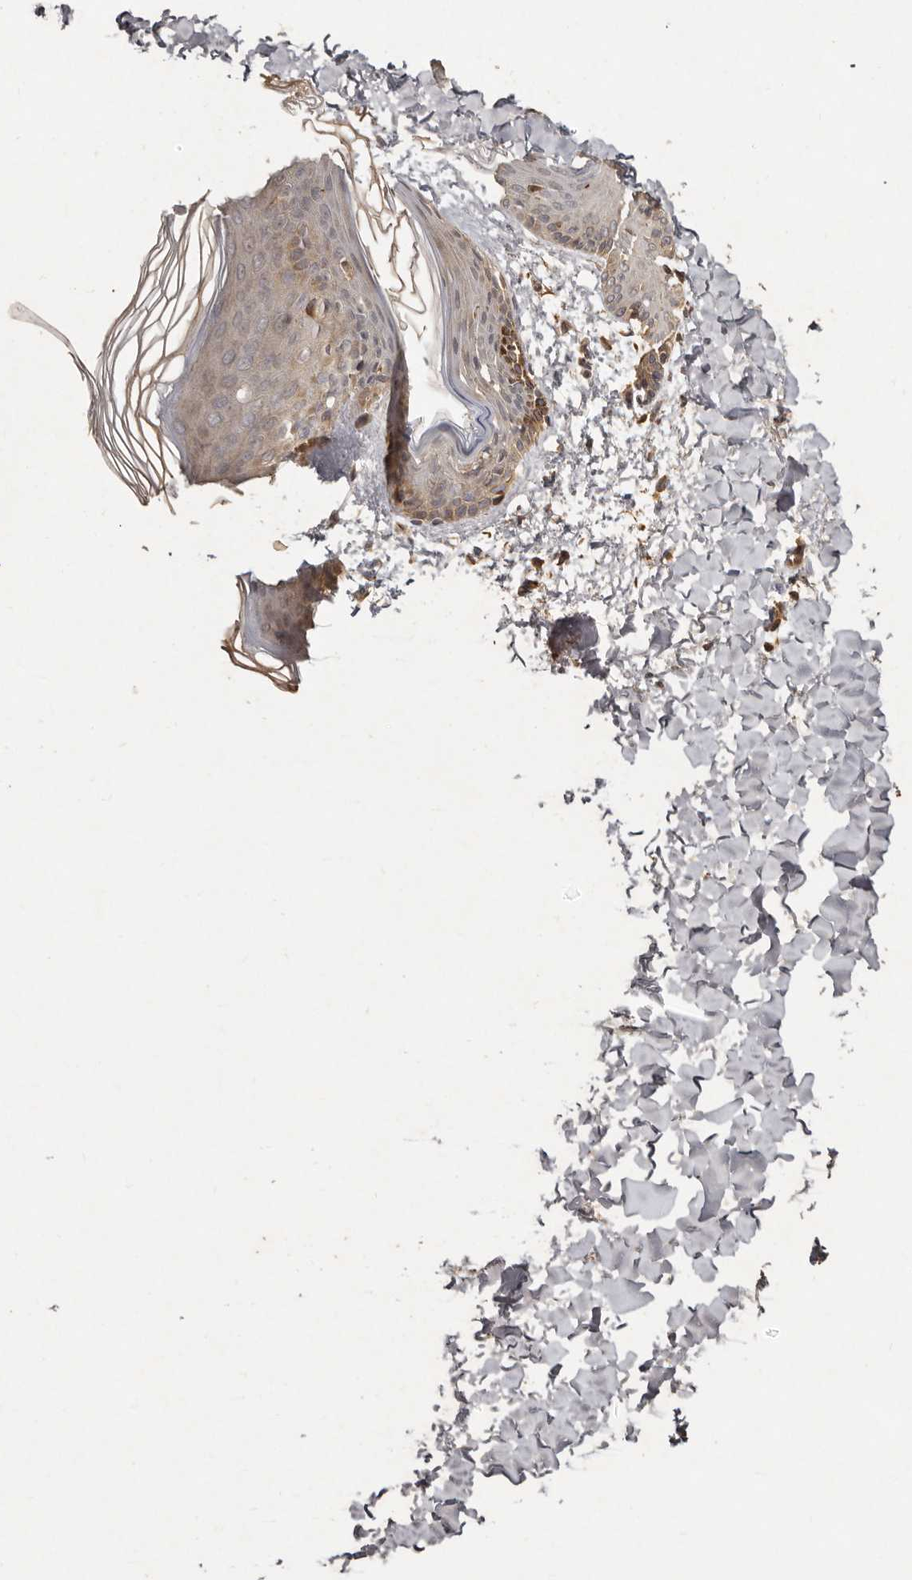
{"staining": {"intensity": "moderate", "quantity": ">75%", "location": "cytoplasmic/membranous"}, "tissue": "skin", "cell_type": "Fibroblasts", "image_type": "normal", "snomed": [{"axis": "morphology", "description": "Normal tissue, NOS"}, {"axis": "morphology", "description": "Neoplasm, benign, NOS"}, {"axis": "topography", "description": "Skin"}, {"axis": "topography", "description": "Soft tissue"}], "caption": "Protein analysis of normal skin demonstrates moderate cytoplasmic/membranous staining in approximately >75% of fibroblasts.", "gene": "SEMA3A", "patient": {"sex": "male", "age": 26}}